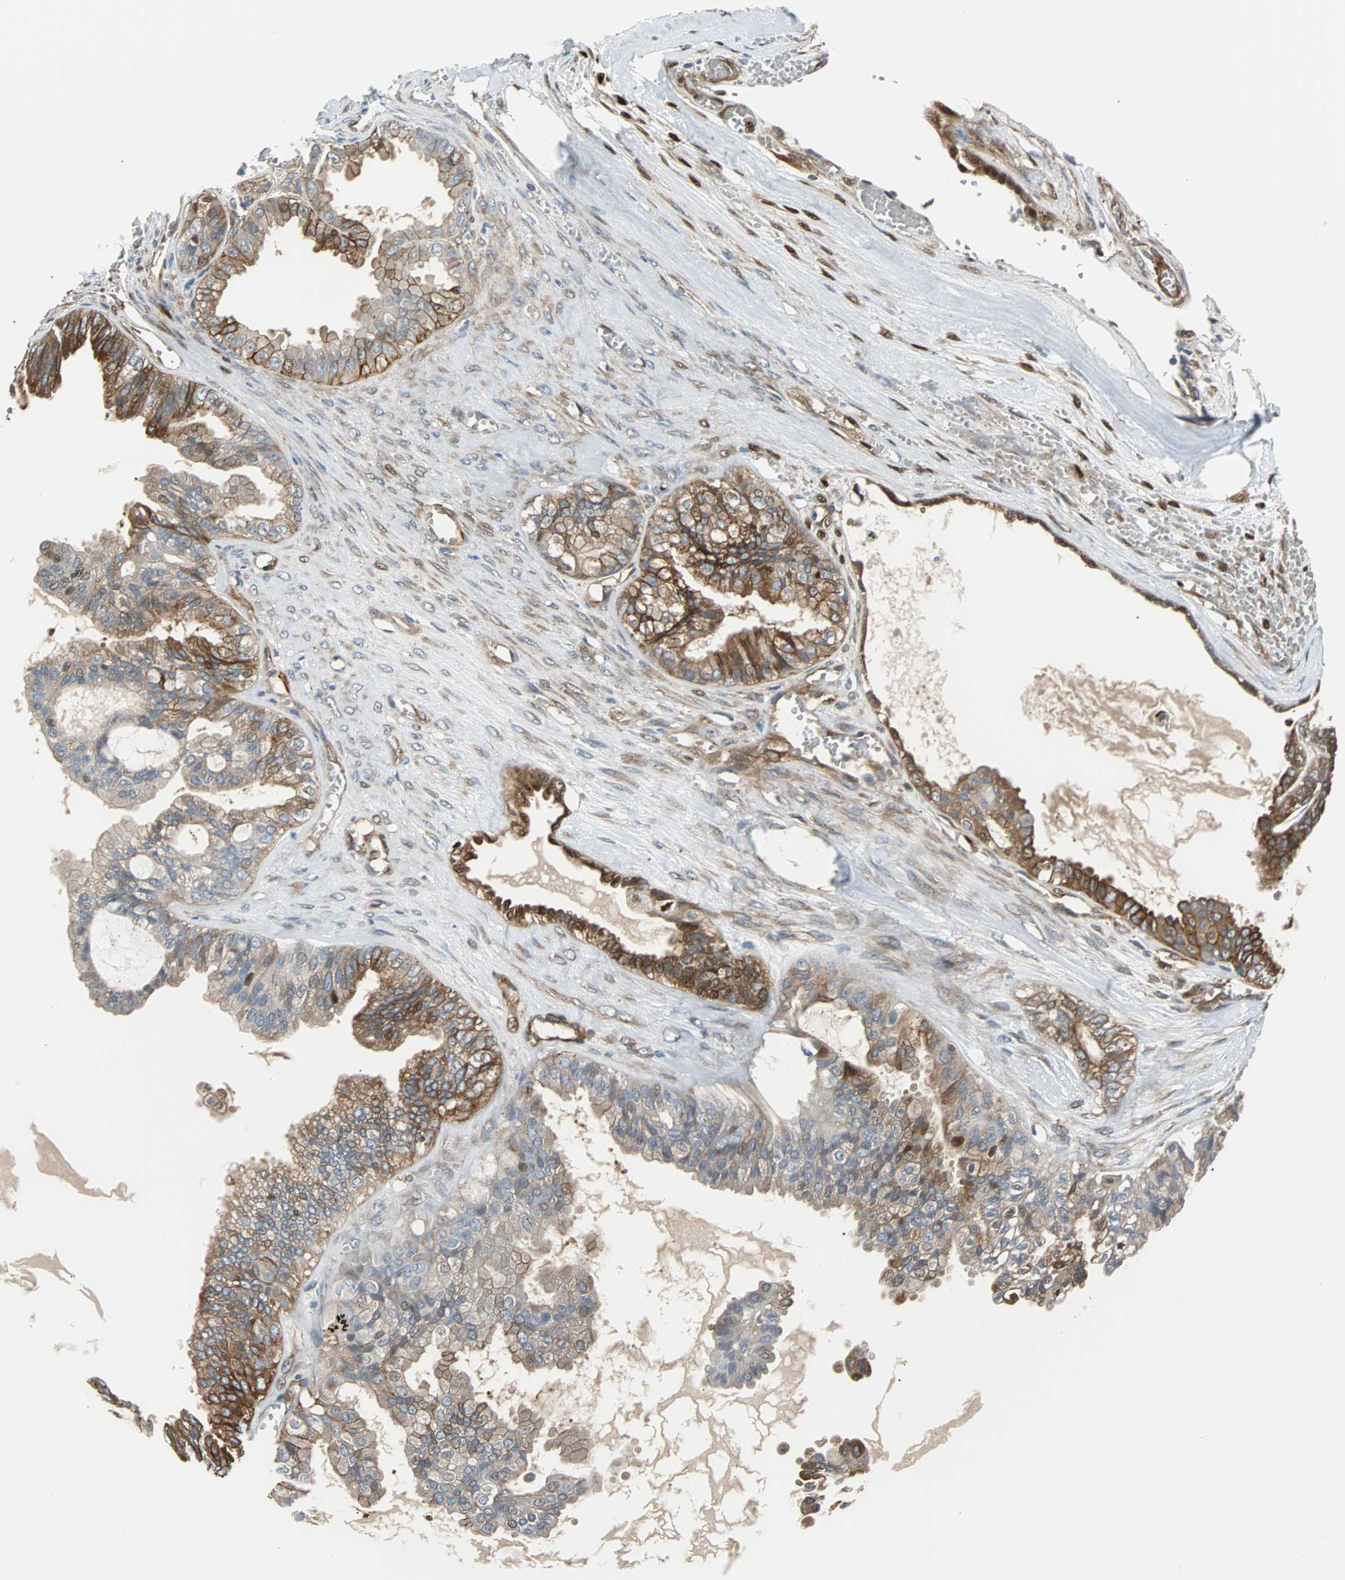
{"staining": {"intensity": "strong", "quantity": ">75%", "location": "cytoplasmic/membranous"}, "tissue": "ovarian cancer", "cell_type": "Tumor cells", "image_type": "cancer", "snomed": [{"axis": "morphology", "description": "Carcinoma, NOS"}, {"axis": "morphology", "description": "Carcinoma, endometroid"}, {"axis": "topography", "description": "Ovary"}], "caption": "Immunohistochemical staining of ovarian cancer (carcinoma) shows high levels of strong cytoplasmic/membranous expression in approximately >75% of tumor cells.", "gene": "RELA", "patient": {"sex": "female", "age": 50}}